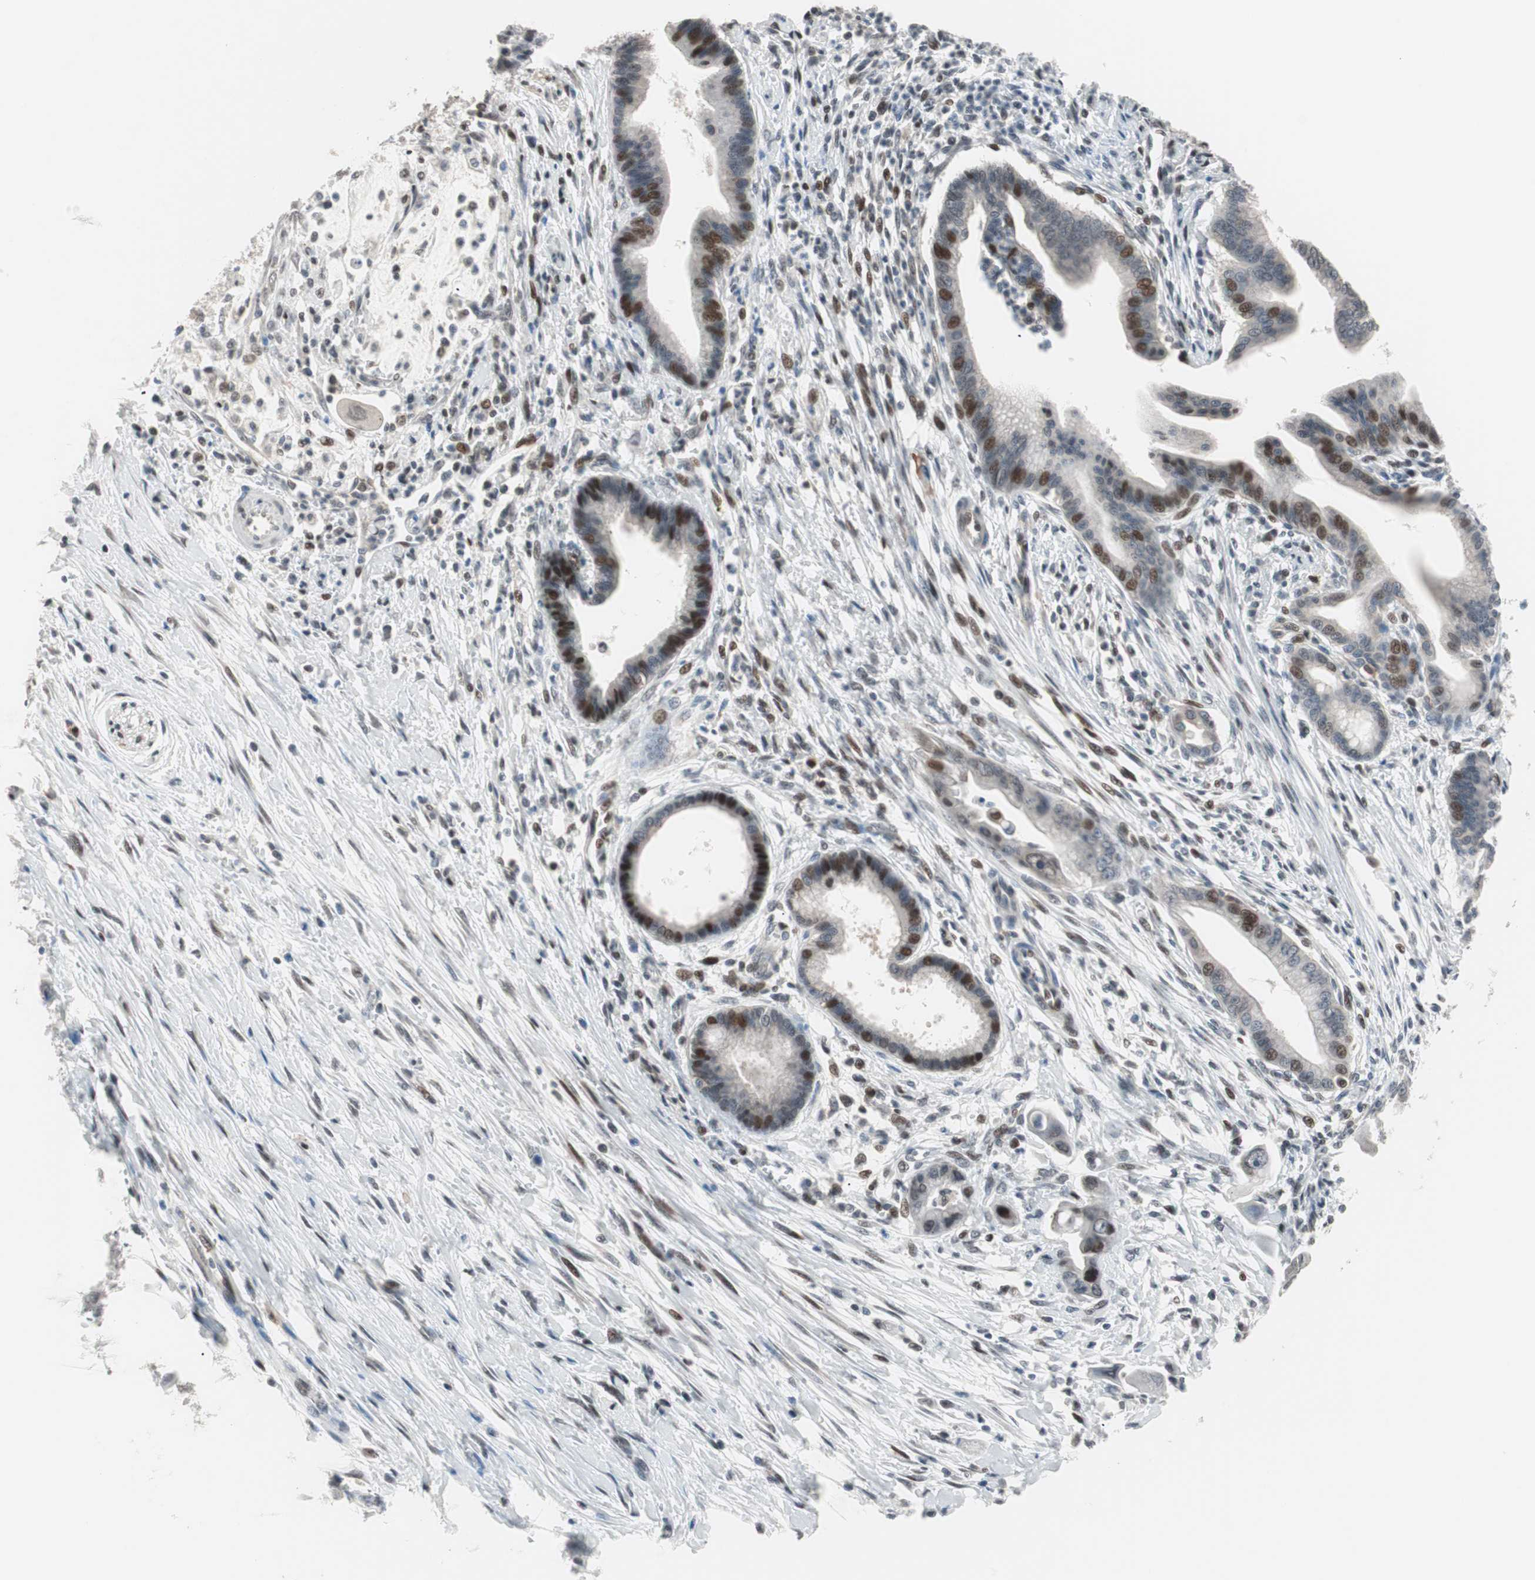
{"staining": {"intensity": "moderate", "quantity": "<25%", "location": "nuclear"}, "tissue": "pancreatic cancer", "cell_type": "Tumor cells", "image_type": "cancer", "snomed": [{"axis": "morphology", "description": "Adenocarcinoma, NOS"}, {"axis": "topography", "description": "Pancreas"}], "caption": "A brown stain shows moderate nuclear positivity of a protein in pancreatic cancer tumor cells. Nuclei are stained in blue.", "gene": "POLH", "patient": {"sex": "male", "age": 59}}